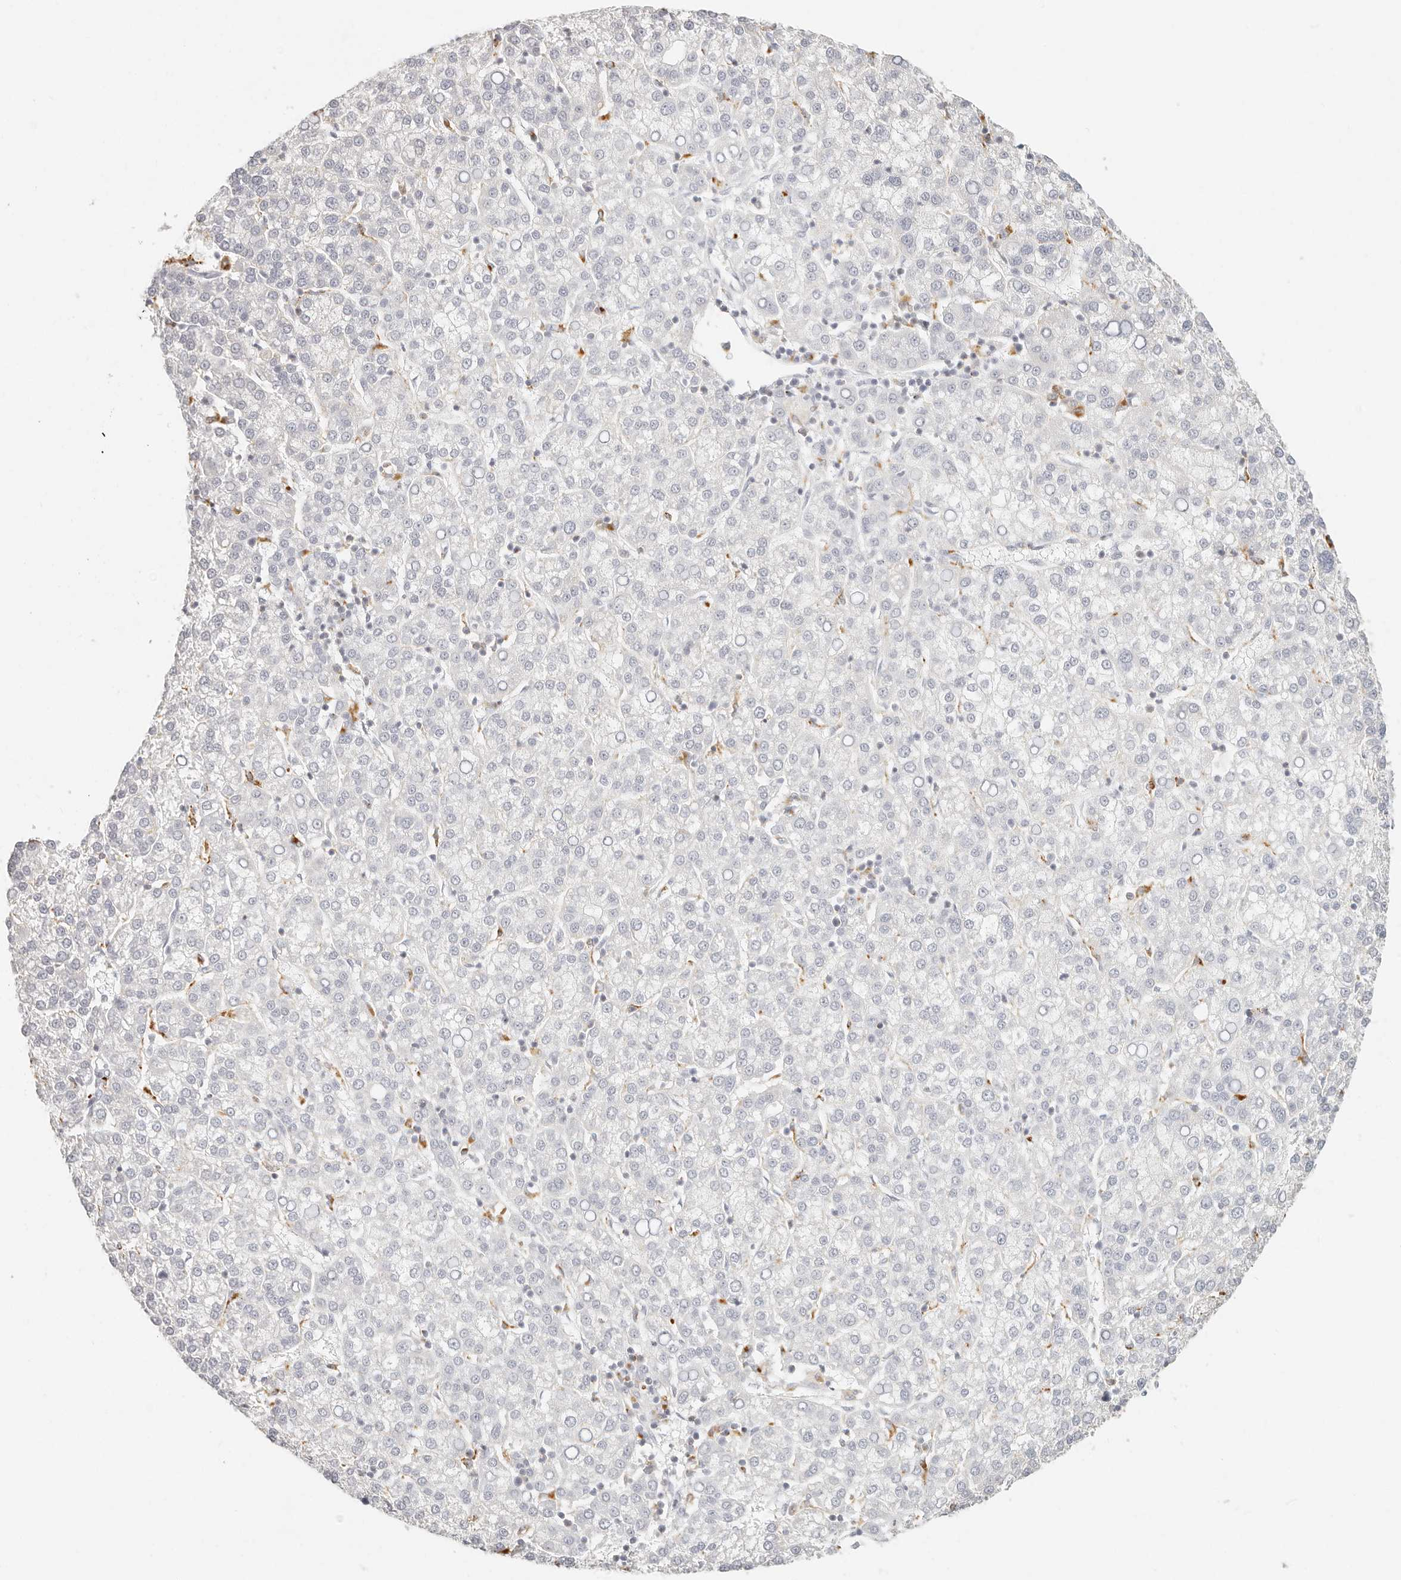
{"staining": {"intensity": "negative", "quantity": "none", "location": "none"}, "tissue": "liver cancer", "cell_type": "Tumor cells", "image_type": "cancer", "snomed": [{"axis": "morphology", "description": "Carcinoma, Hepatocellular, NOS"}, {"axis": "topography", "description": "Liver"}], "caption": "This photomicrograph is of hepatocellular carcinoma (liver) stained with immunohistochemistry (IHC) to label a protein in brown with the nuclei are counter-stained blue. There is no positivity in tumor cells.", "gene": "RNASET2", "patient": {"sex": "female", "age": 58}}